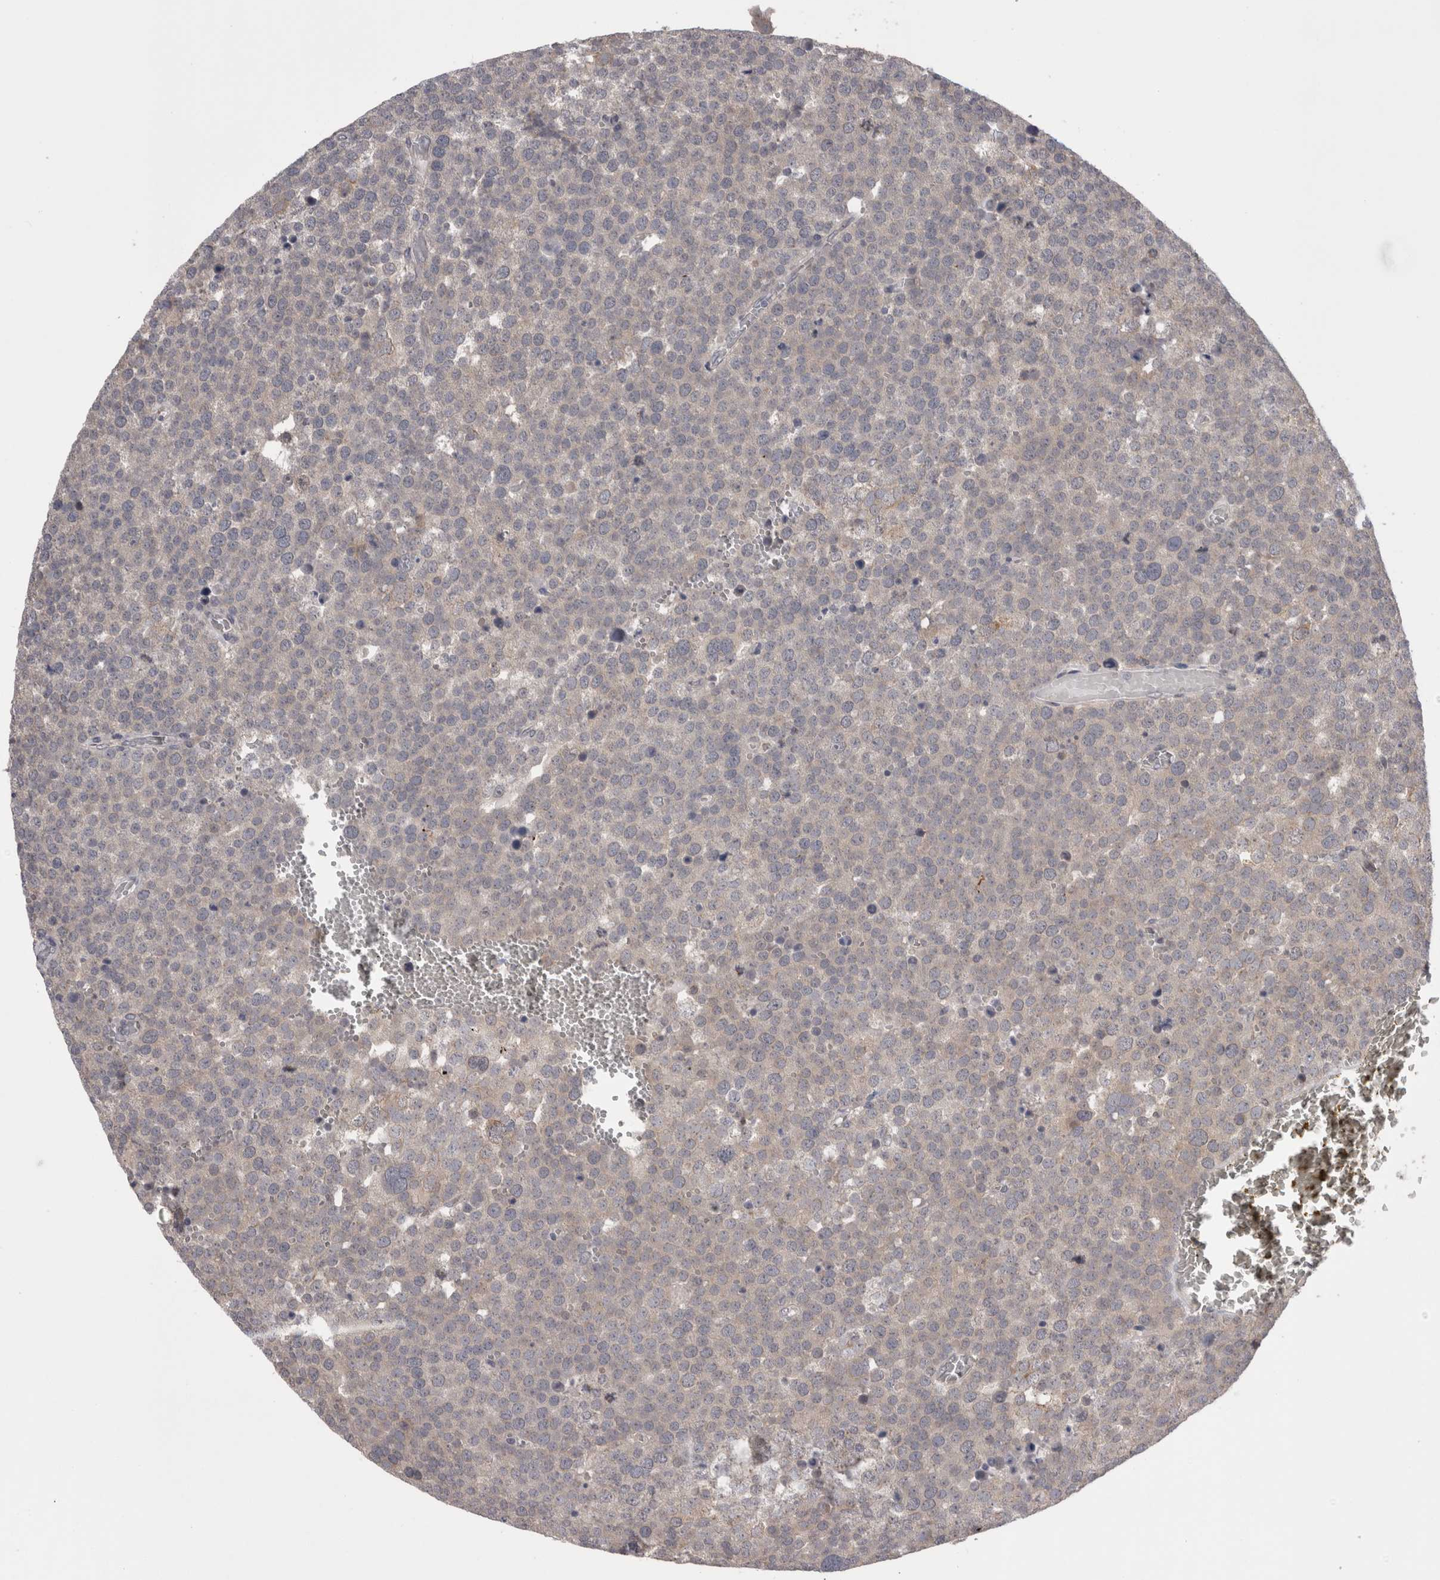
{"staining": {"intensity": "negative", "quantity": "none", "location": "none"}, "tissue": "testis cancer", "cell_type": "Tumor cells", "image_type": "cancer", "snomed": [{"axis": "morphology", "description": "Seminoma, NOS"}, {"axis": "topography", "description": "Testis"}], "caption": "Testis cancer stained for a protein using immunohistochemistry (IHC) exhibits no expression tumor cells.", "gene": "DCTN6", "patient": {"sex": "male", "age": 71}}